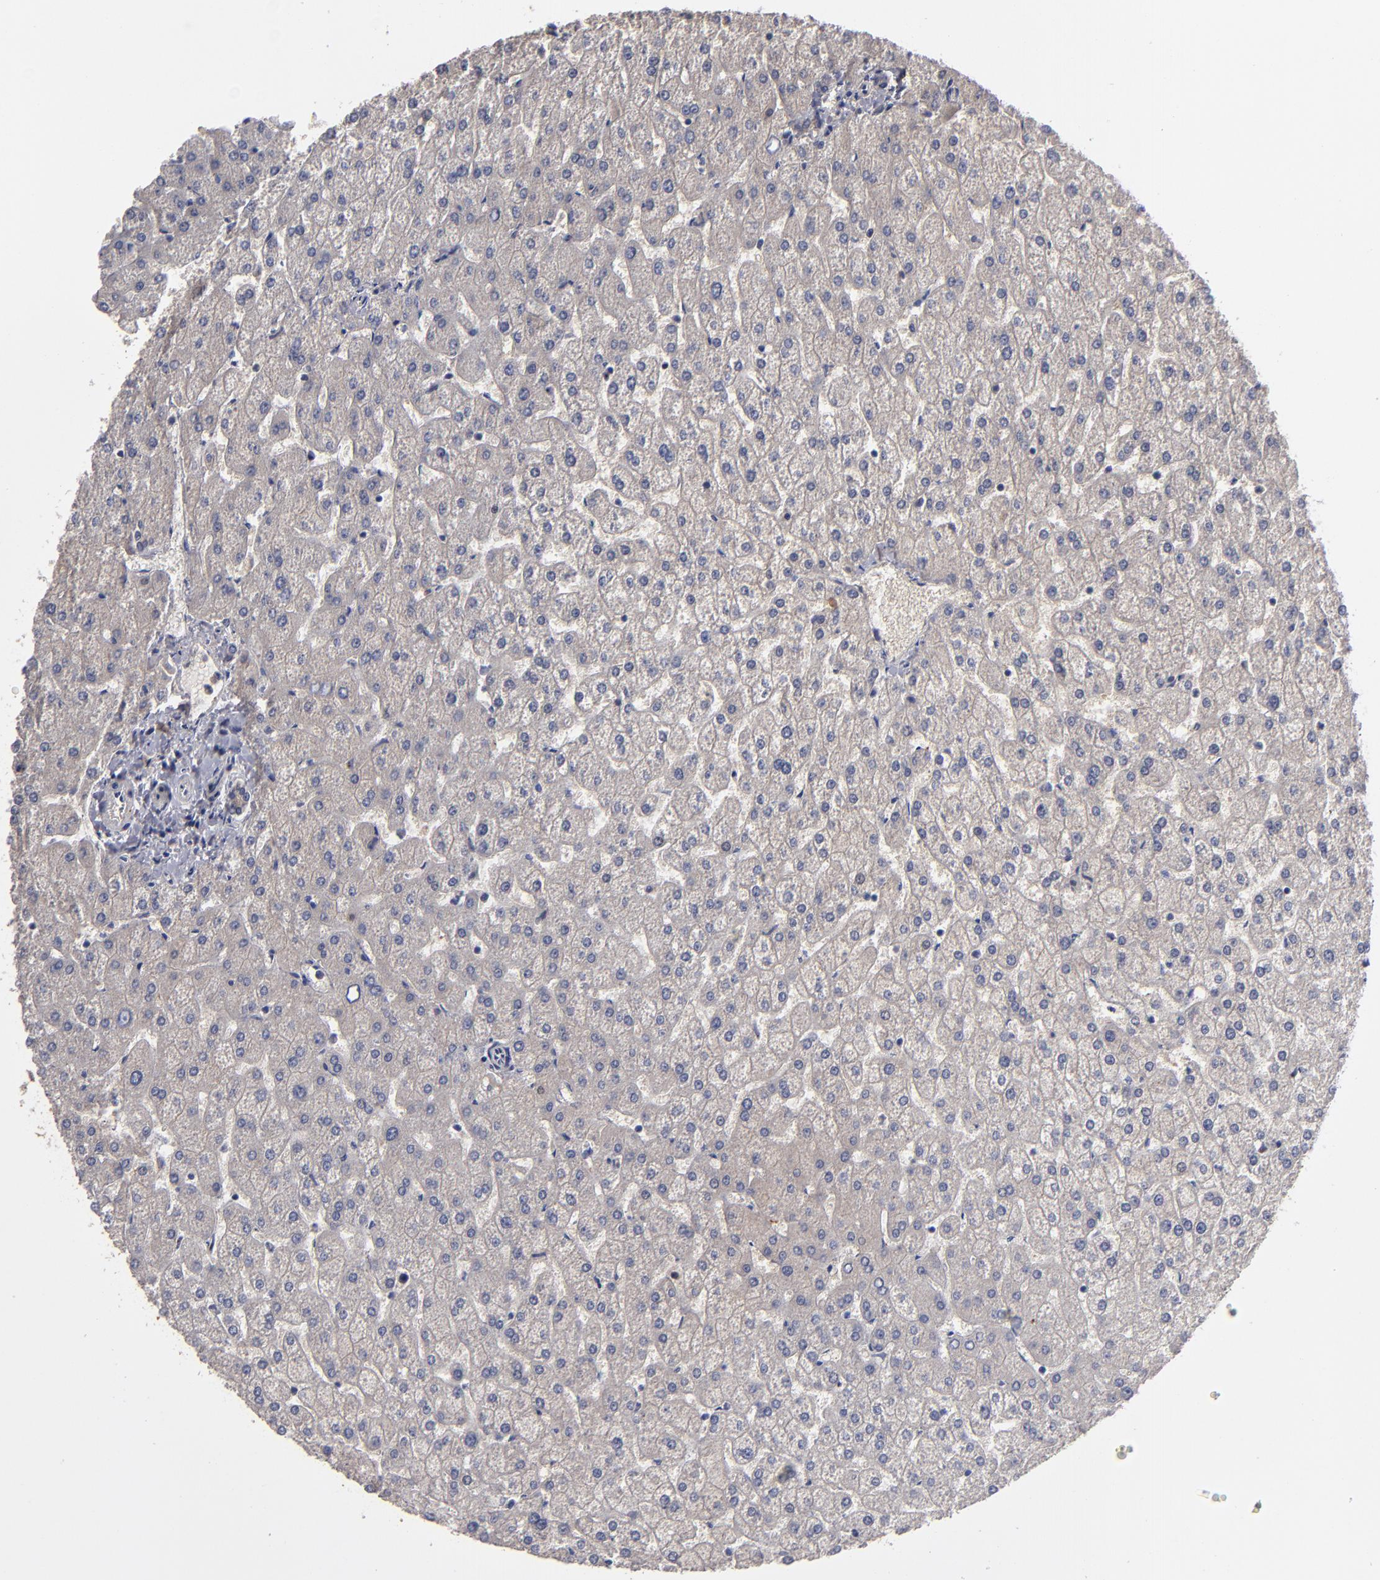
{"staining": {"intensity": "weak", "quantity": ">75%", "location": "cytoplasmic/membranous"}, "tissue": "liver", "cell_type": "Cholangiocytes", "image_type": "normal", "snomed": [{"axis": "morphology", "description": "Normal tissue, NOS"}, {"axis": "morphology", "description": "Fibrosis, NOS"}, {"axis": "topography", "description": "Liver"}], "caption": "This photomicrograph demonstrates immunohistochemistry staining of benign human liver, with low weak cytoplasmic/membranous staining in approximately >75% of cholangiocytes.", "gene": "EXD2", "patient": {"sex": "female", "age": 29}}